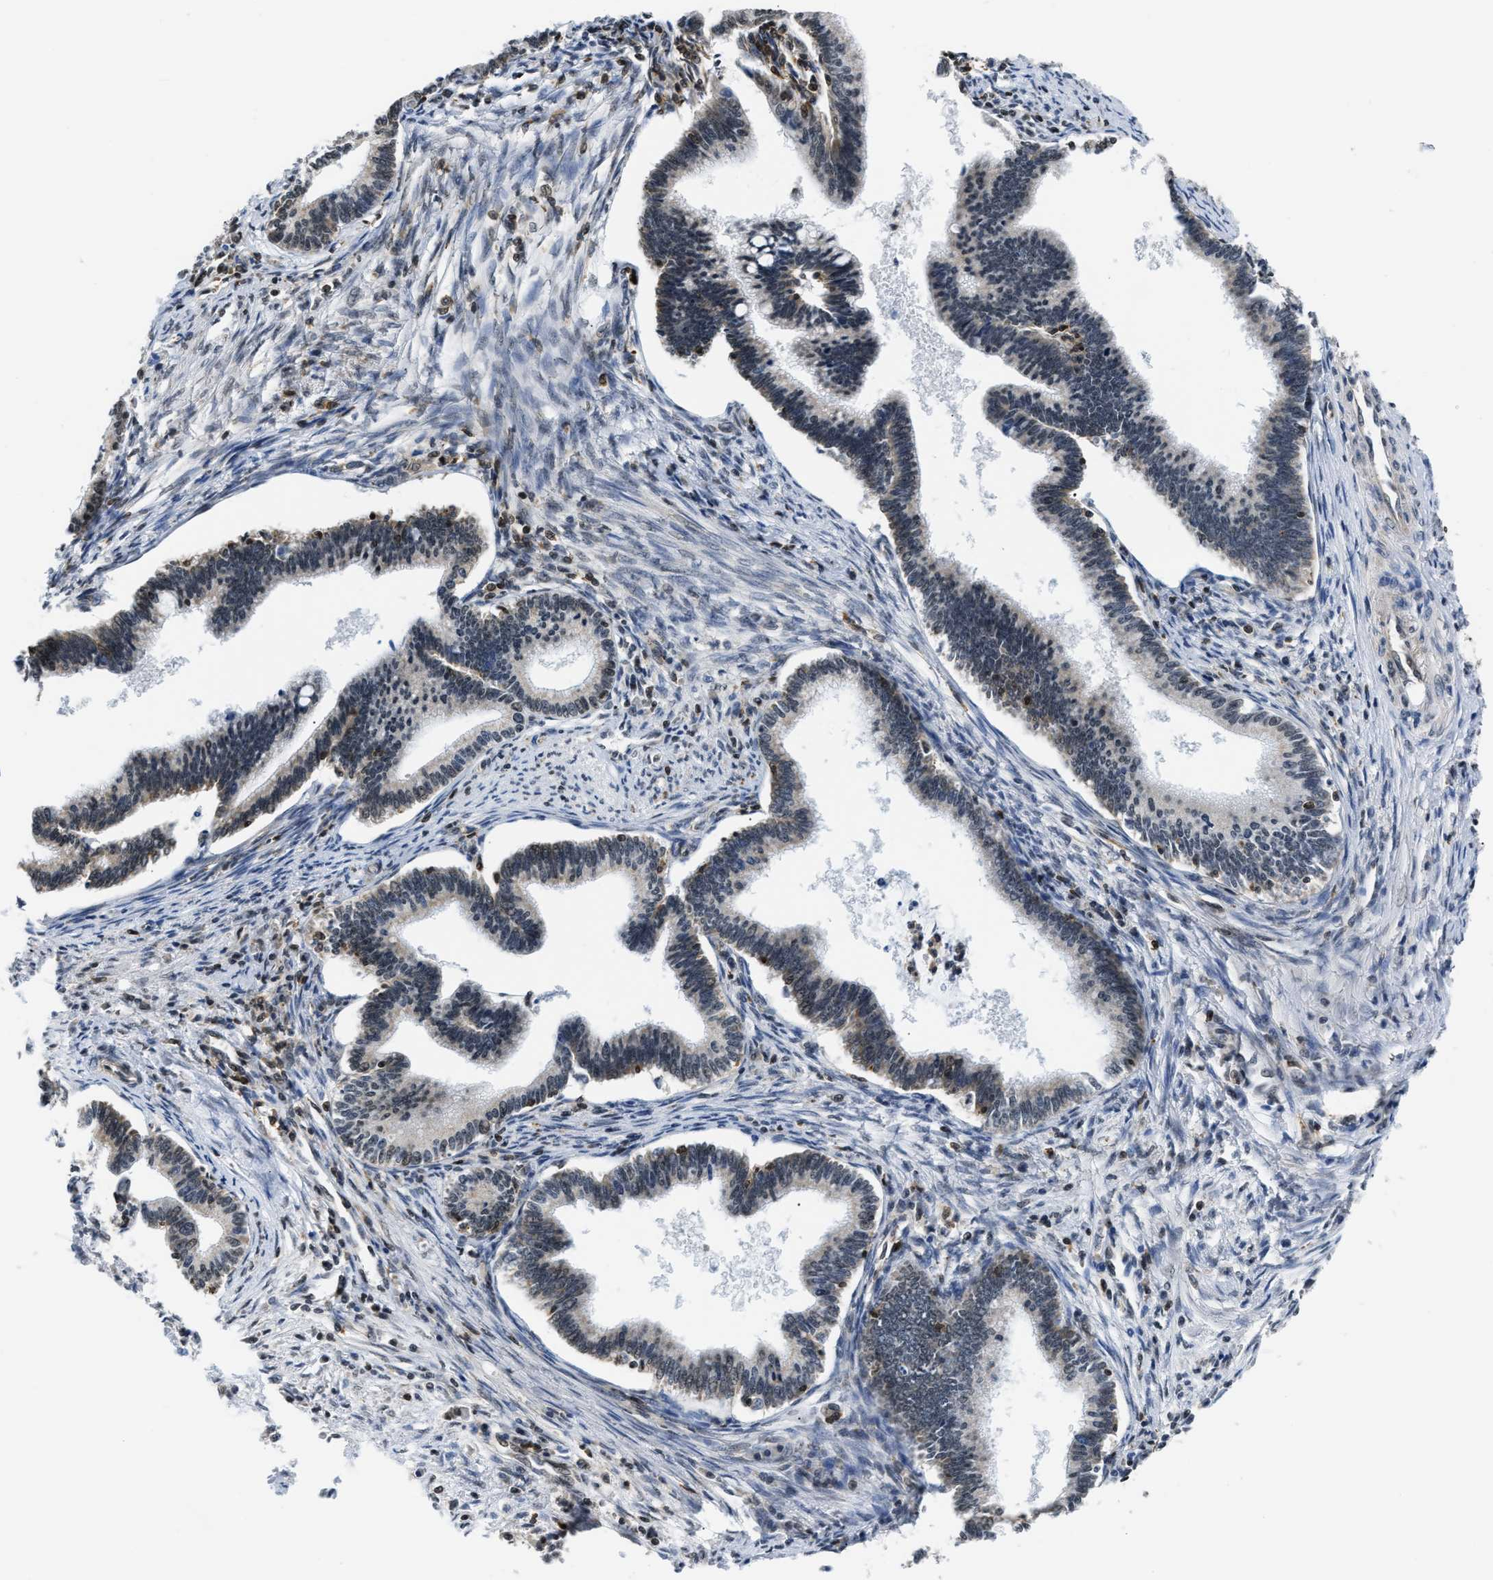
{"staining": {"intensity": "weak", "quantity": "<25%", "location": "nuclear"}, "tissue": "cervical cancer", "cell_type": "Tumor cells", "image_type": "cancer", "snomed": [{"axis": "morphology", "description": "Adenocarcinoma, NOS"}, {"axis": "topography", "description": "Cervix"}], "caption": "A high-resolution image shows immunohistochemistry staining of adenocarcinoma (cervical), which exhibits no significant positivity in tumor cells.", "gene": "STK10", "patient": {"sex": "female", "age": 36}}